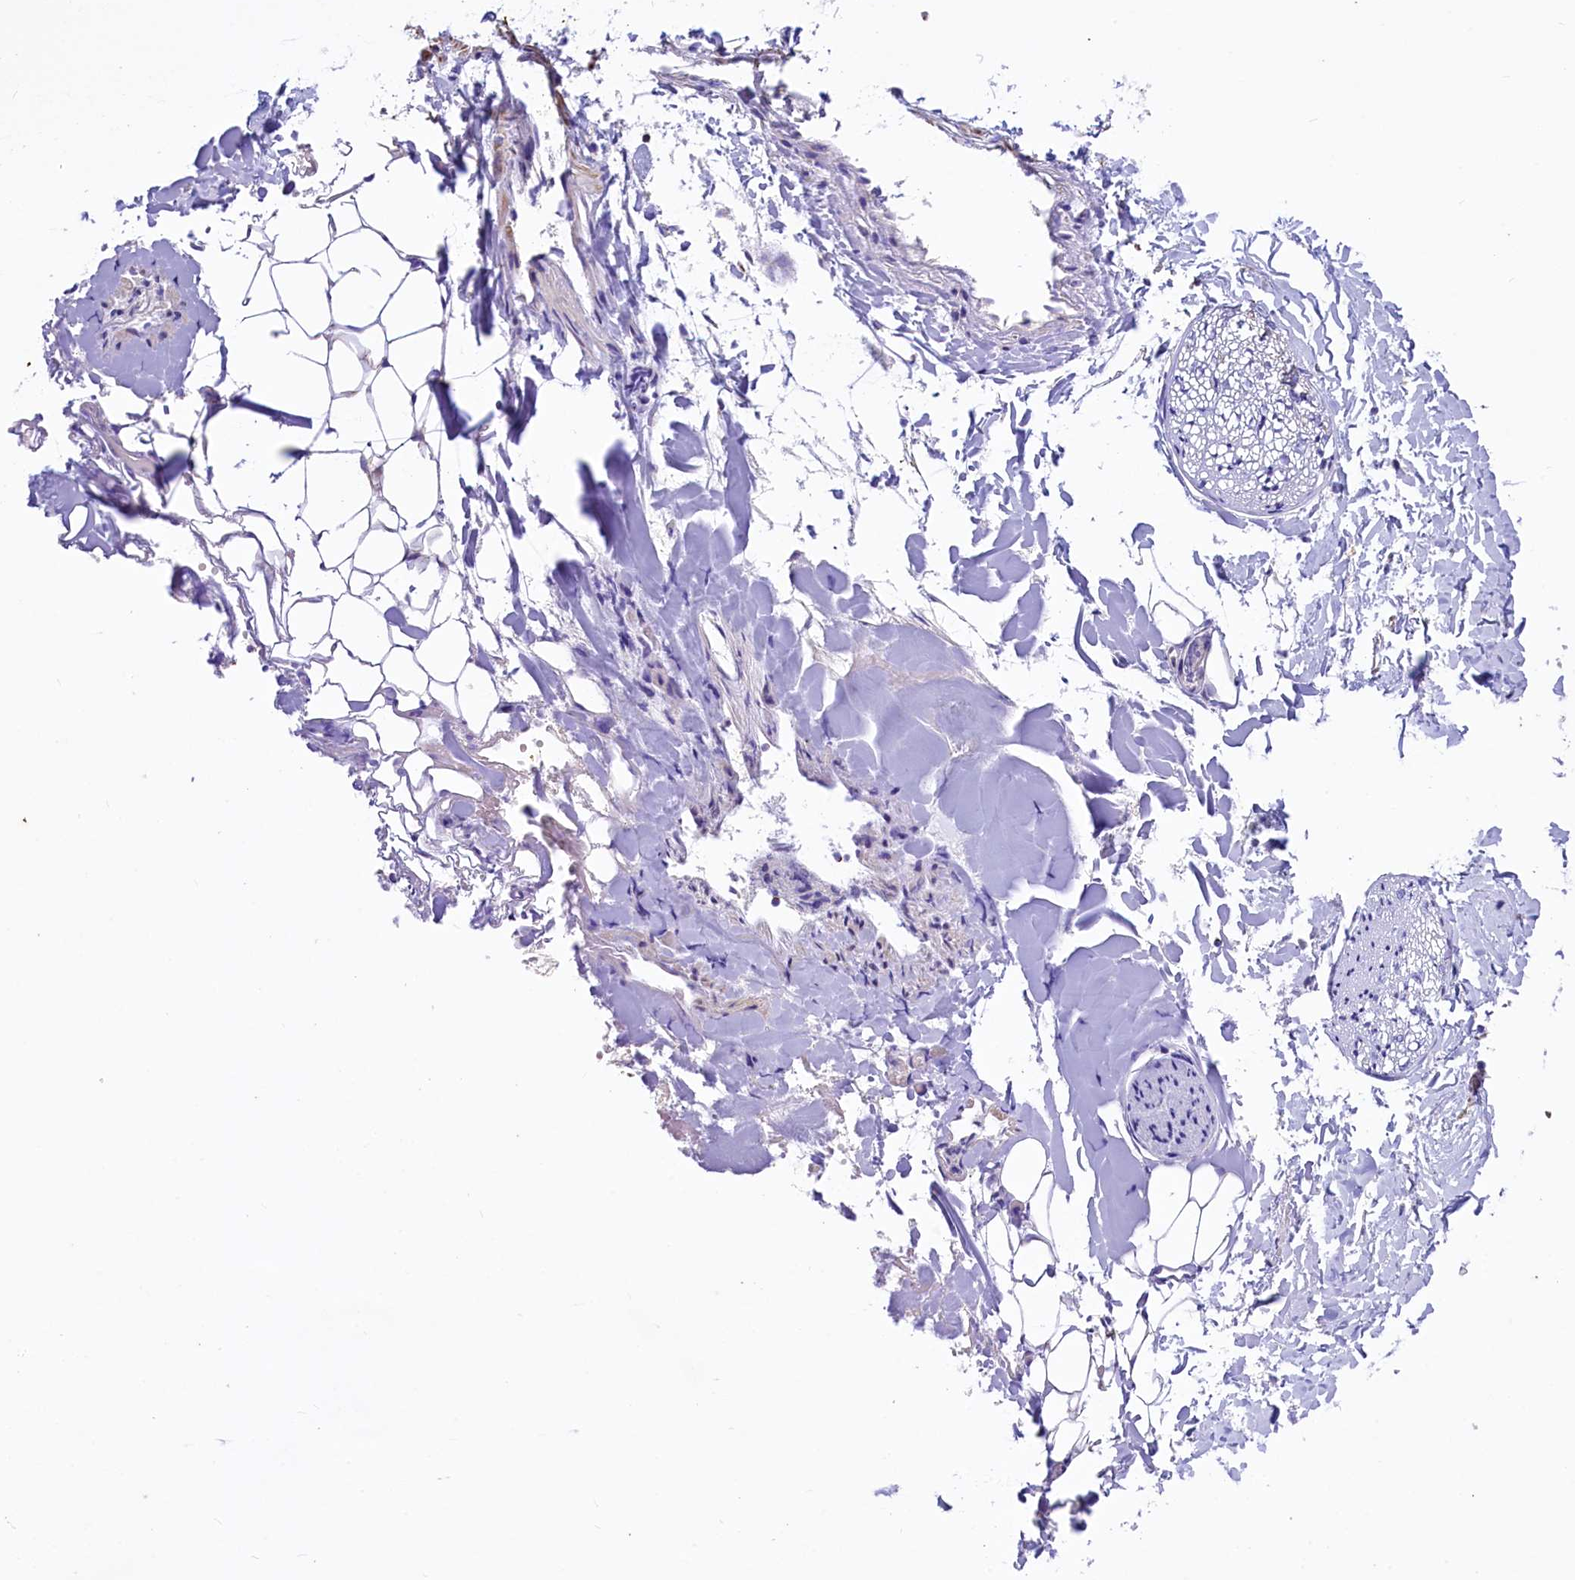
{"staining": {"intensity": "weak", "quantity": "25%-75%", "location": "cytoplasmic/membranous"}, "tissue": "adipose tissue", "cell_type": "Adipocytes", "image_type": "normal", "snomed": [{"axis": "morphology", "description": "Normal tissue, NOS"}, {"axis": "morphology", "description": "Adenocarcinoma, NOS"}, {"axis": "topography", "description": "Smooth muscle"}, {"axis": "topography", "description": "Colon"}], "caption": "IHC image of normal adipose tissue stained for a protein (brown), which reveals low levels of weak cytoplasmic/membranous expression in approximately 25%-75% of adipocytes.", "gene": "IDH3A", "patient": {"sex": "male", "age": 14}}